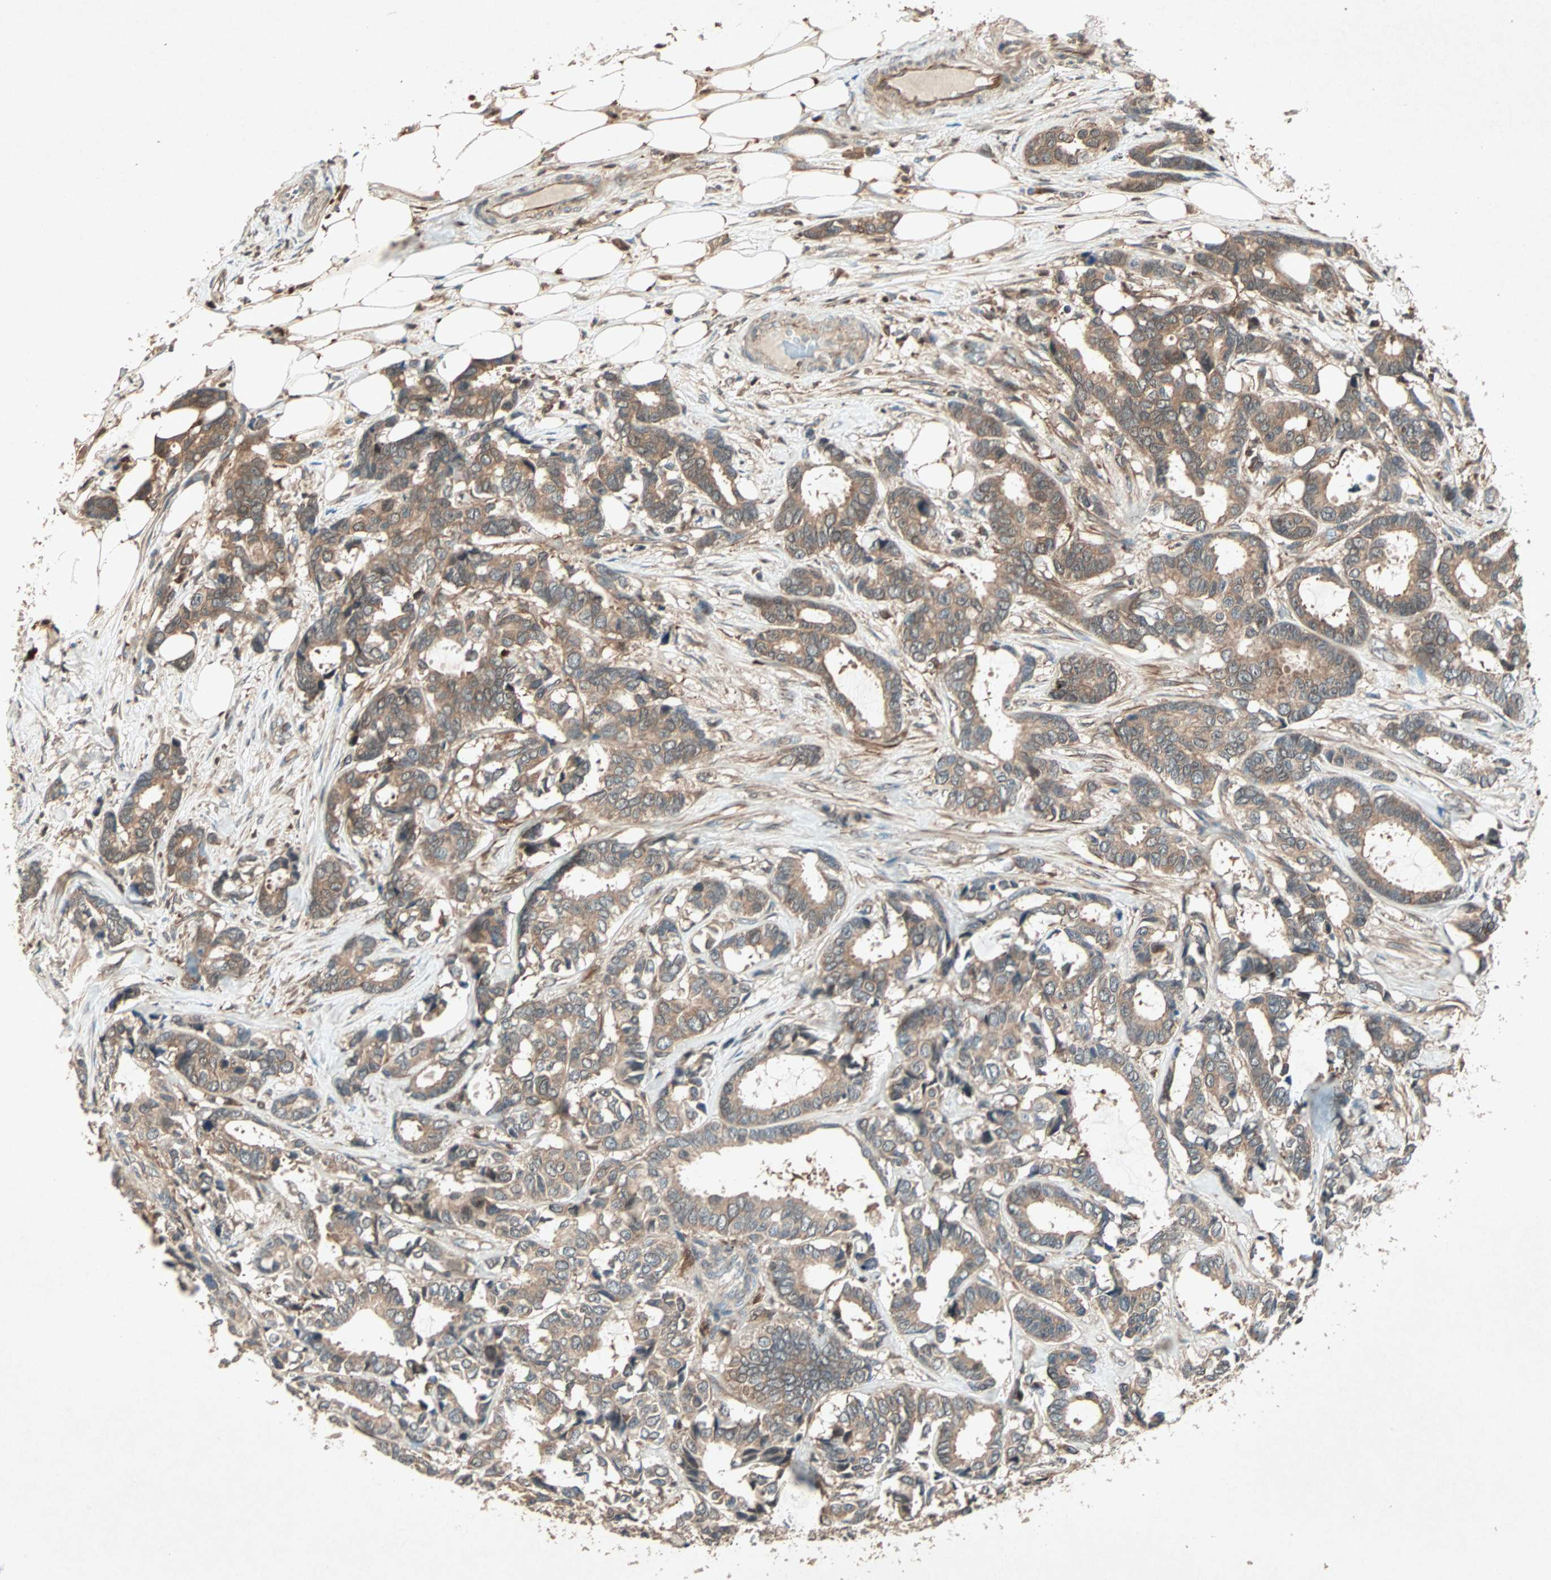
{"staining": {"intensity": "moderate", "quantity": "25%-75%", "location": "cytoplasmic/membranous"}, "tissue": "breast cancer", "cell_type": "Tumor cells", "image_type": "cancer", "snomed": [{"axis": "morphology", "description": "Duct carcinoma"}, {"axis": "topography", "description": "Breast"}], "caption": "Moderate cytoplasmic/membranous expression for a protein is appreciated in about 25%-75% of tumor cells of breast cancer using immunohistochemistry.", "gene": "SDSL", "patient": {"sex": "female", "age": 87}}